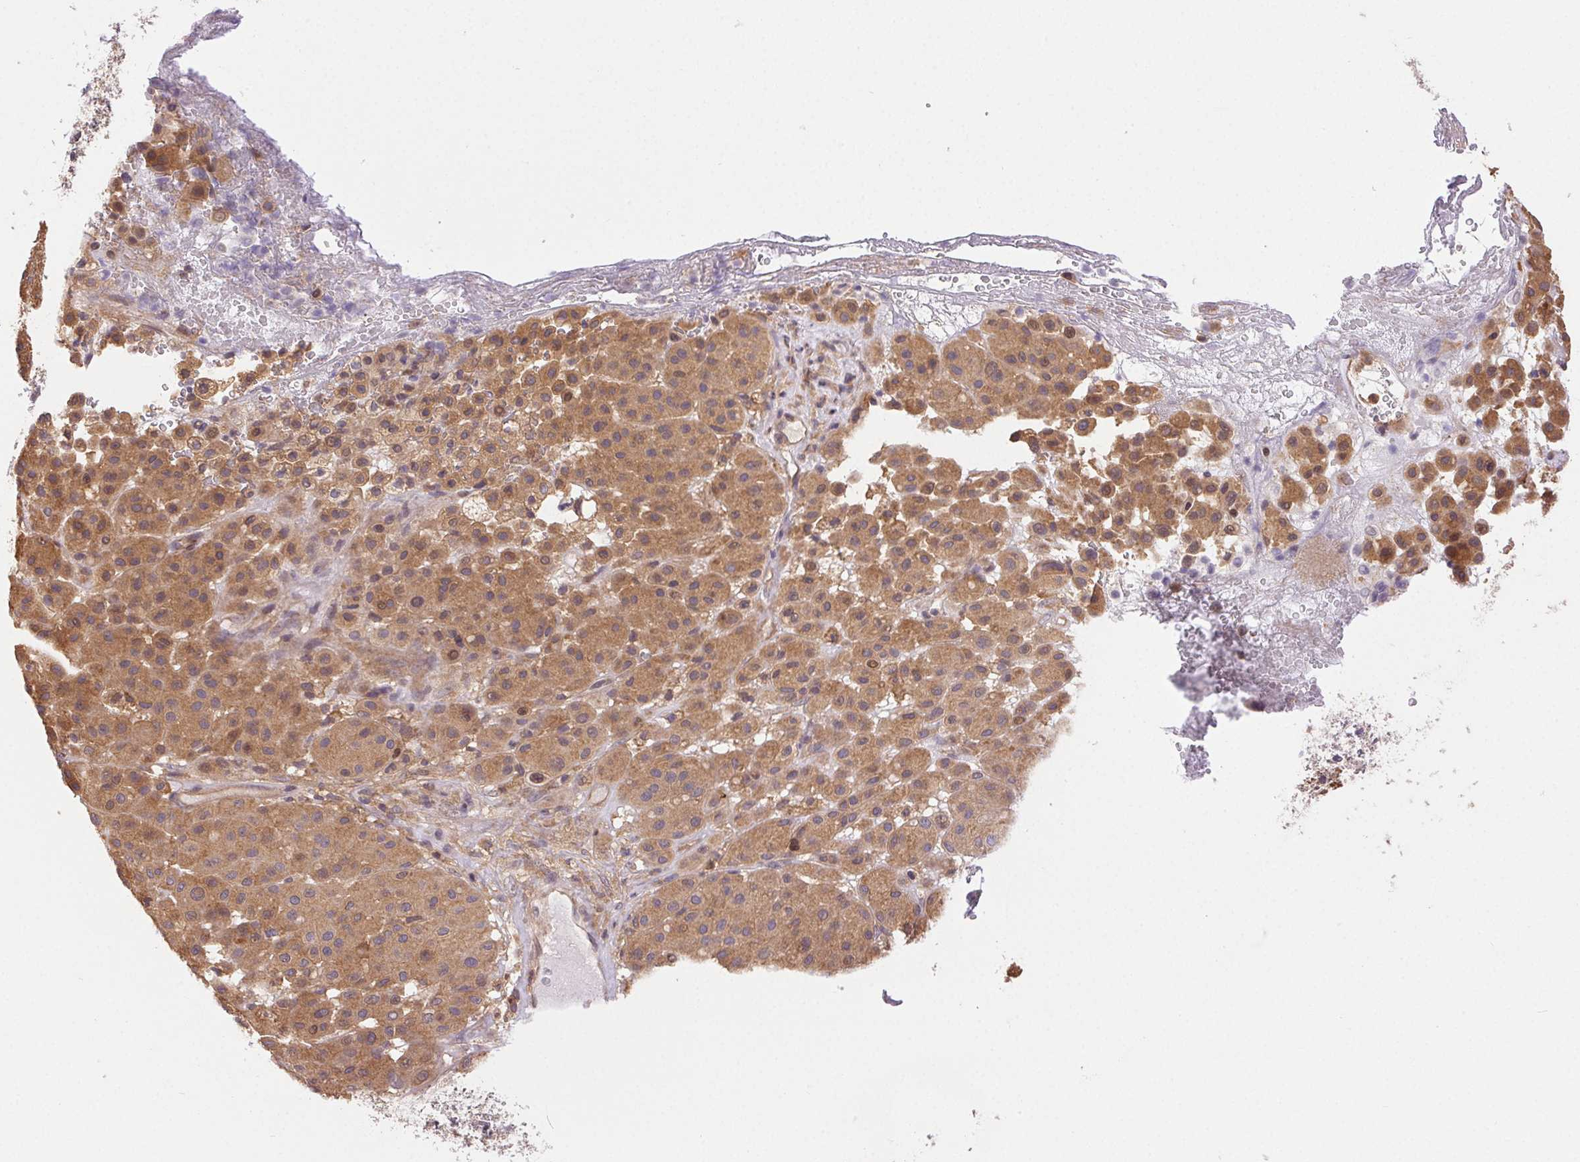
{"staining": {"intensity": "moderate", "quantity": ">75%", "location": "cytoplasmic/membranous"}, "tissue": "melanoma", "cell_type": "Tumor cells", "image_type": "cancer", "snomed": [{"axis": "morphology", "description": "Malignant melanoma, Metastatic site"}, {"axis": "topography", "description": "Smooth muscle"}], "caption": "Tumor cells show moderate cytoplasmic/membranous expression in approximately >75% of cells in malignant melanoma (metastatic site).", "gene": "GDI2", "patient": {"sex": "male", "age": 41}}